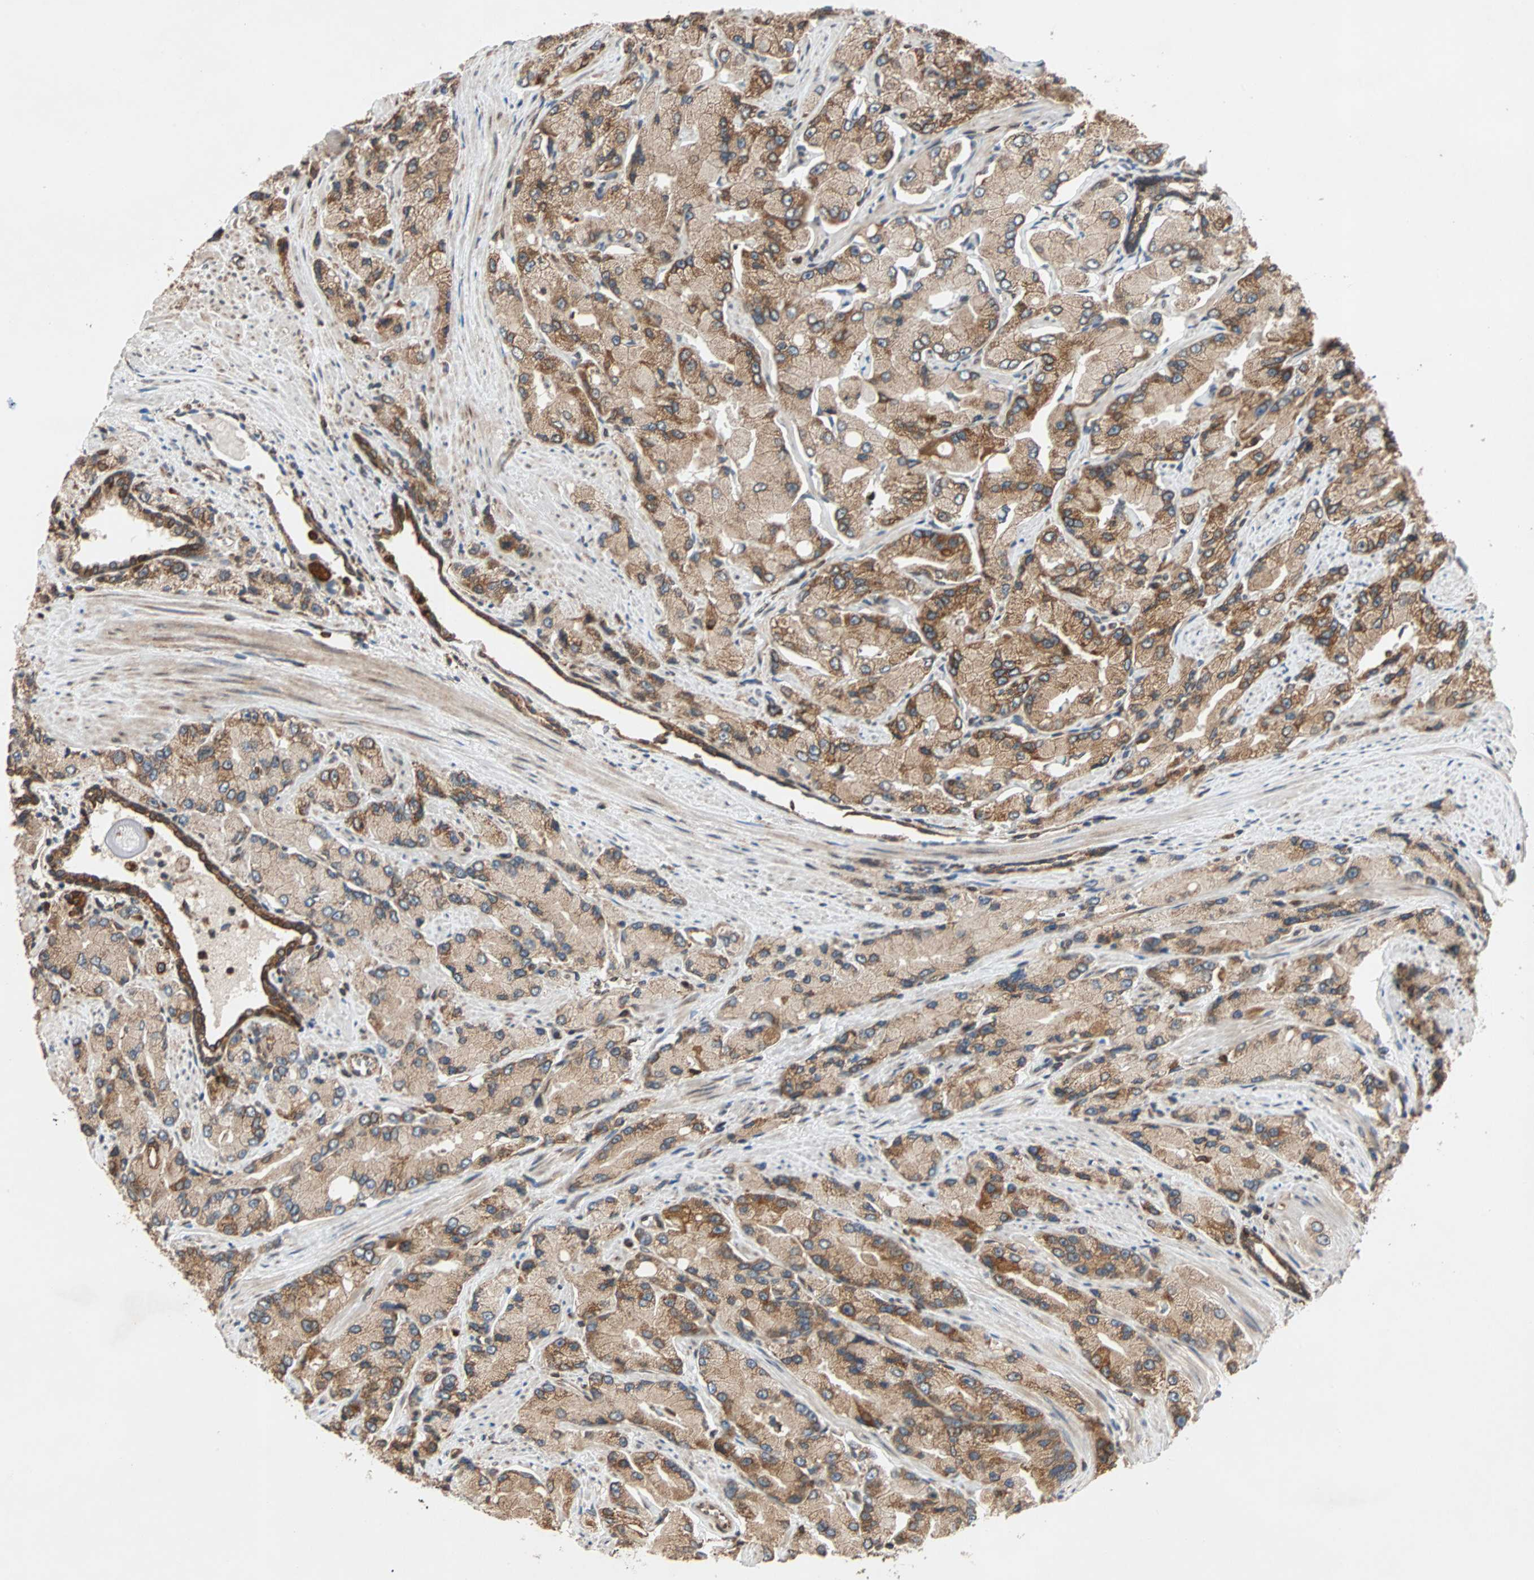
{"staining": {"intensity": "moderate", "quantity": ">75%", "location": "cytoplasmic/membranous"}, "tissue": "prostate cancer", "cell_type": "Tumor cells", "image_type": "cancer", "snomed": [{"axis": "morphology", "description": "Adenocarcinoma, High grade"}, {"axis": "topography", "description": "Prostate"}], "caption": "Human prostate cancer stained for a protein (brown) reveals moderate cytoplasmic/membranous positive positivity in approximately >75% of tumor cells.", "gene": "AUP1", "patient": {"sex": "male", "age": 58}}